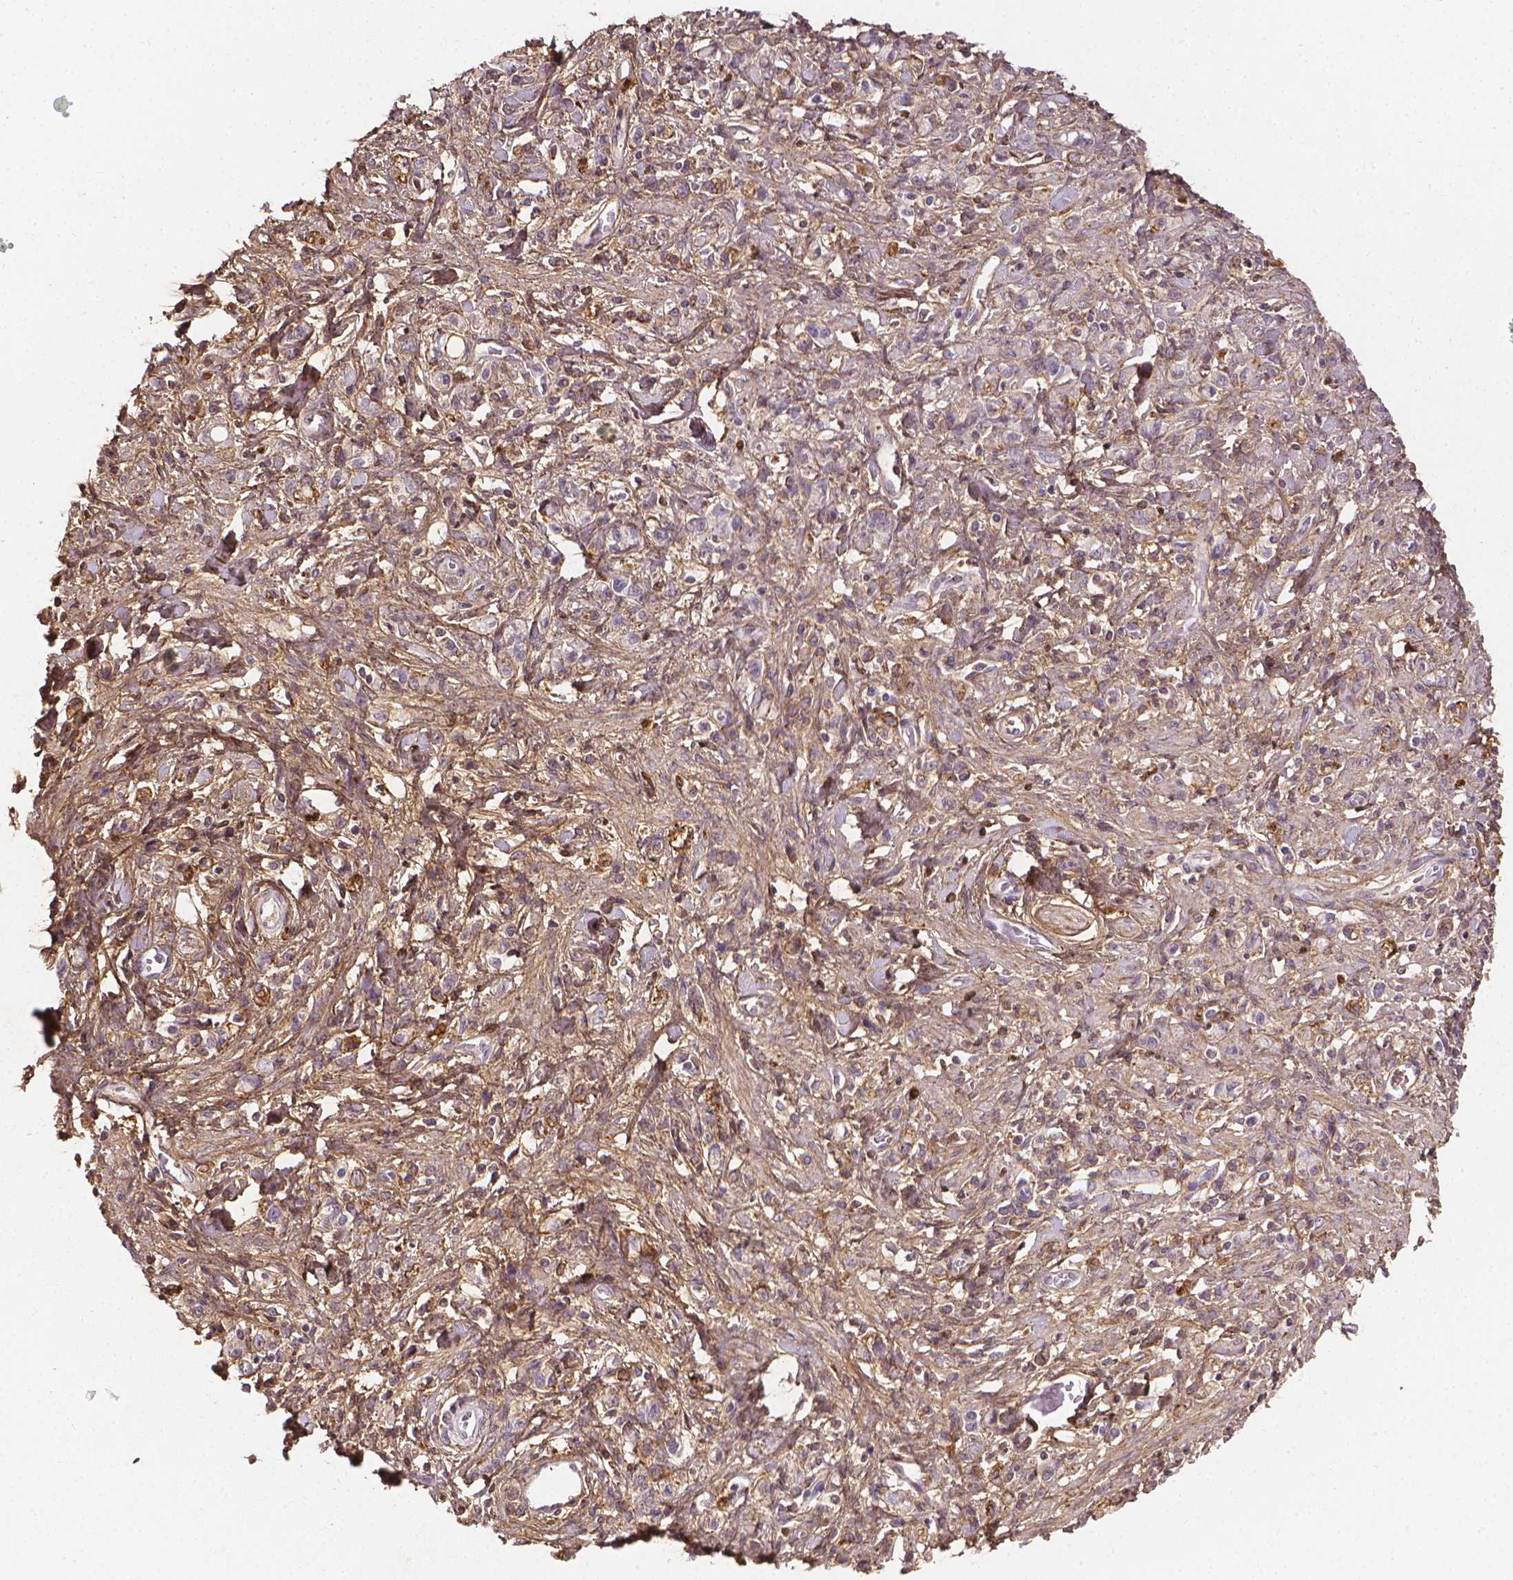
{"staining": {"intensity": "weak", "quantity": "<25%", "location": "cytoplasmic/membranous"}, "tissue": "stomach cancer", "cell_type": "Tumor cells", "image_type": "cancer", "snomed": [{"axis": "morphology", "description": "Adenocarcinoma, NOS"}, {"axis": "topography", "description": "Stomach"}], "caption": "Image shows no significant protein staining in tumor cells of adenocarcinoma (stomach).", "gene": "DCN", "patient": {"sex": "male", "age": 77}}